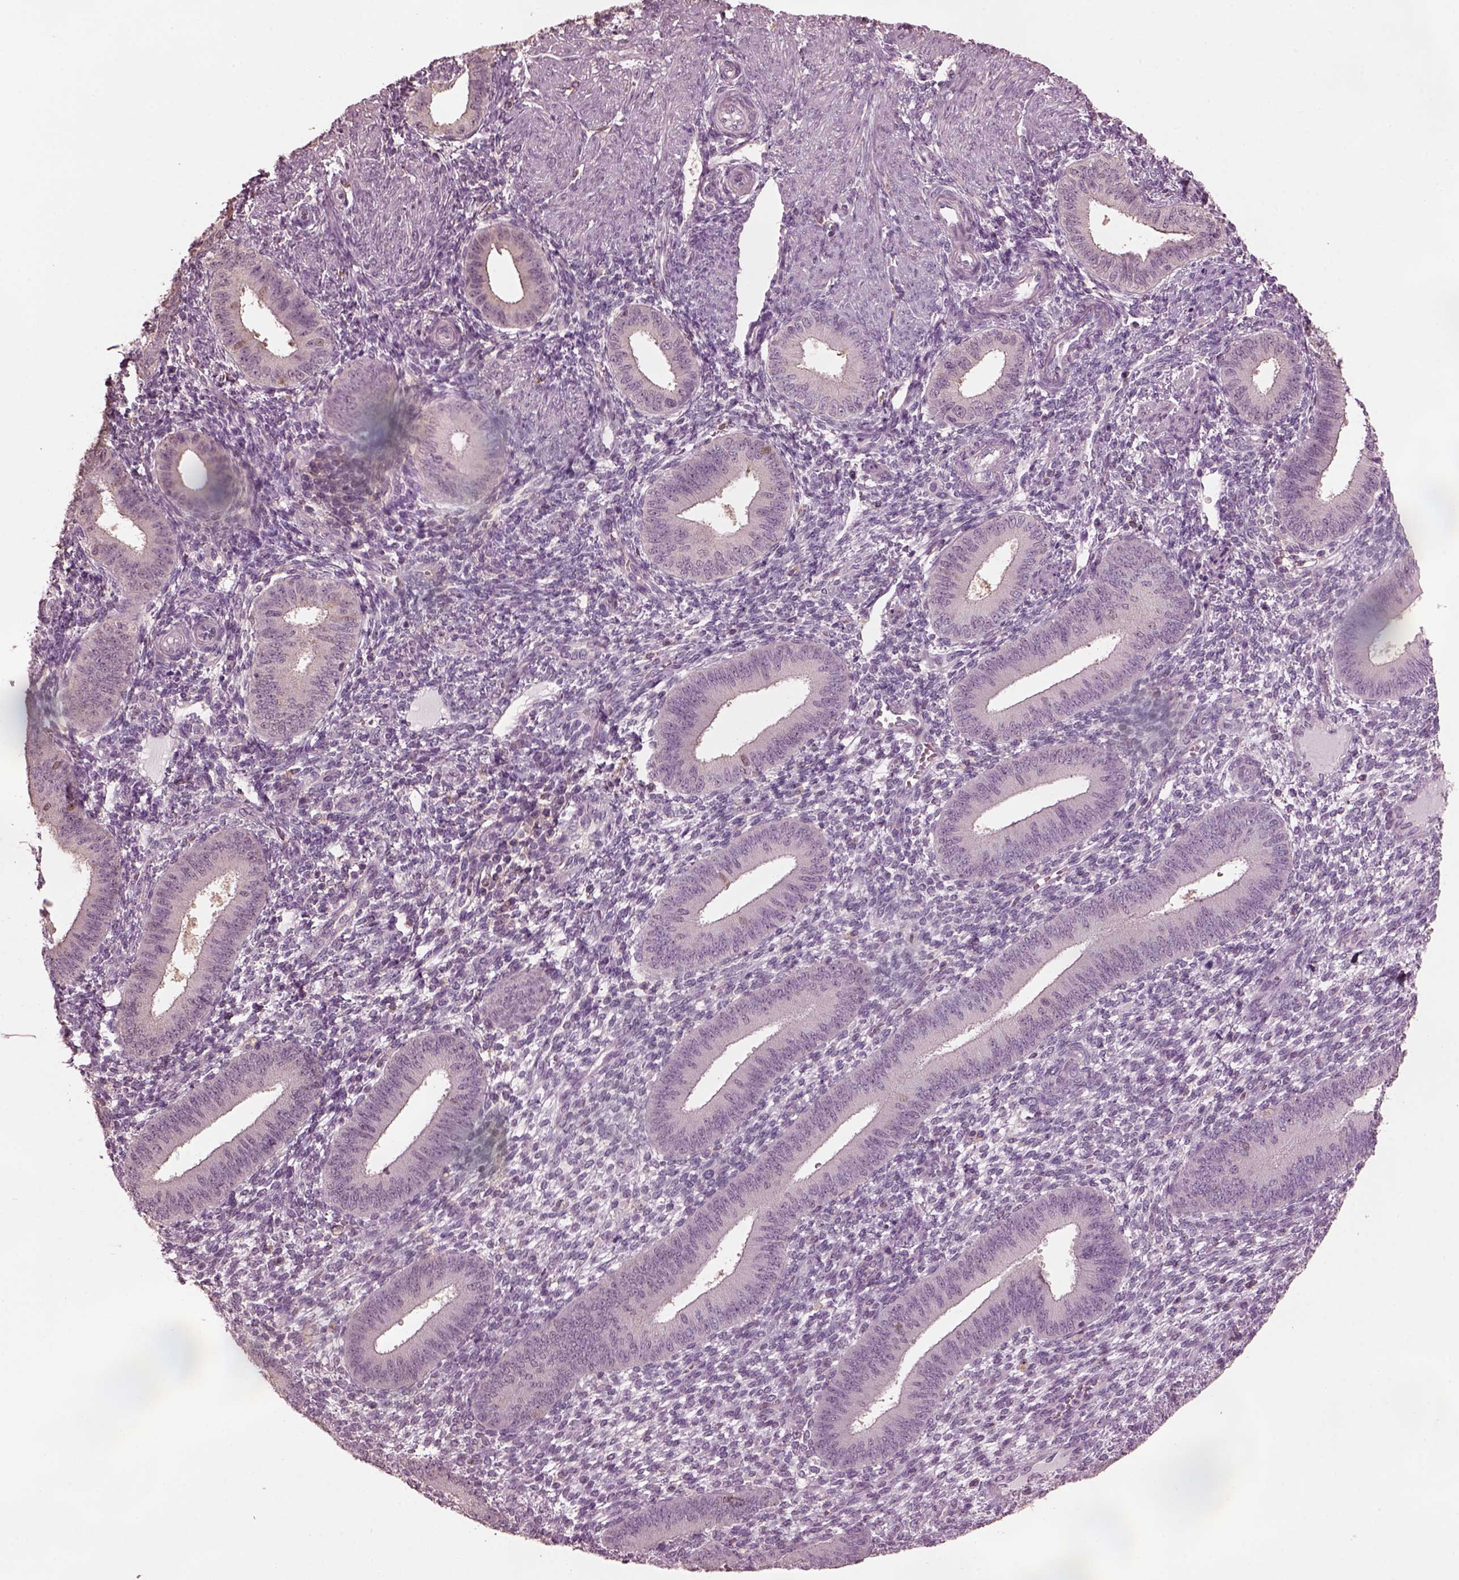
{"staining": {"intensity": "negative", "quantity": "none", "location": "none"}, "tissue": "endometrium", "cell_type": "Cells in endometrial stroma", "image_type": "normal", "snomed": [{"axis": "morphology", "description": "Normal tissue, NOS"}, {"axis": "topography", "description": "Endometrium"}], "caption": "A high-resolution photomicrograph shows IHC staining of normal endometrium, which displays no significant positivity in cells in endometrial stroma. (IHC, brightfield microscopy, high magnification).", "gene": "SRI", "patient": {"sex": "female", "age": 39}}